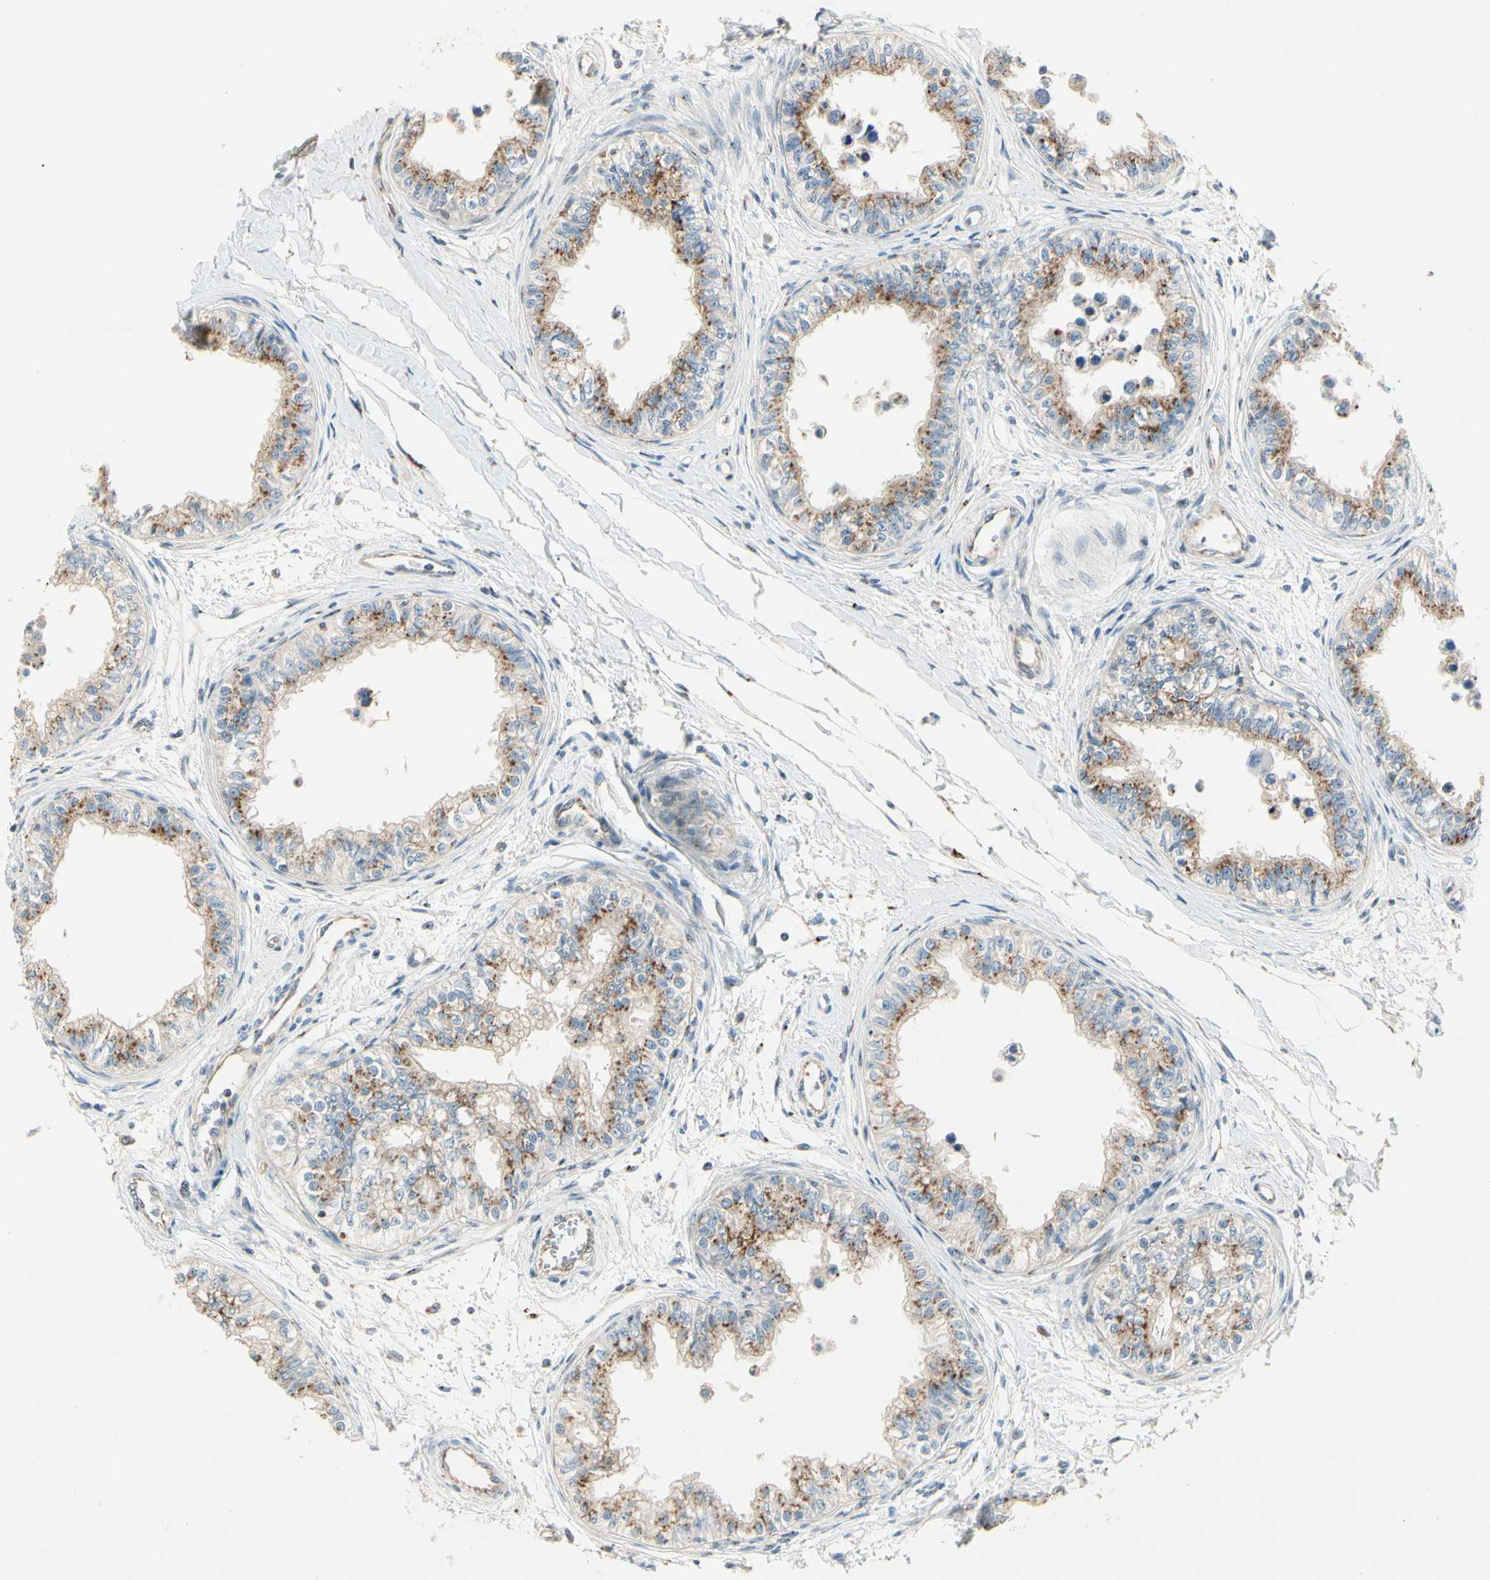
{"staining": {"intensity": "strong", "quantity": ">75%", "location": "cytoplasmic/membranous"}, "tissue": "epididymis", "cell_type": "Glandular cells", "image_type": "normal", "snomed": [{"axis": "morphology", "description": "Normal tissue, NOS"}, {"axis": "morphology", "description": "Adenocarcinoma, metastatic, NOS"}, {"axis": "topography", "description": "Testis"}, {"axis": "topography", "description": "Epididymis"}], "caption": "Protein expression by immunohistochemistry displays strong cytoplasmic/membranous expression in approximately >75% of glandular cells in unremarkable epididymis. The staining is performed using DAB brown chromogen to label protein expression. The nuclei are counter-stained blue using hematoxylin.", "gene": "ABCA3", "patient": {"sex": "male", "age": 26}}